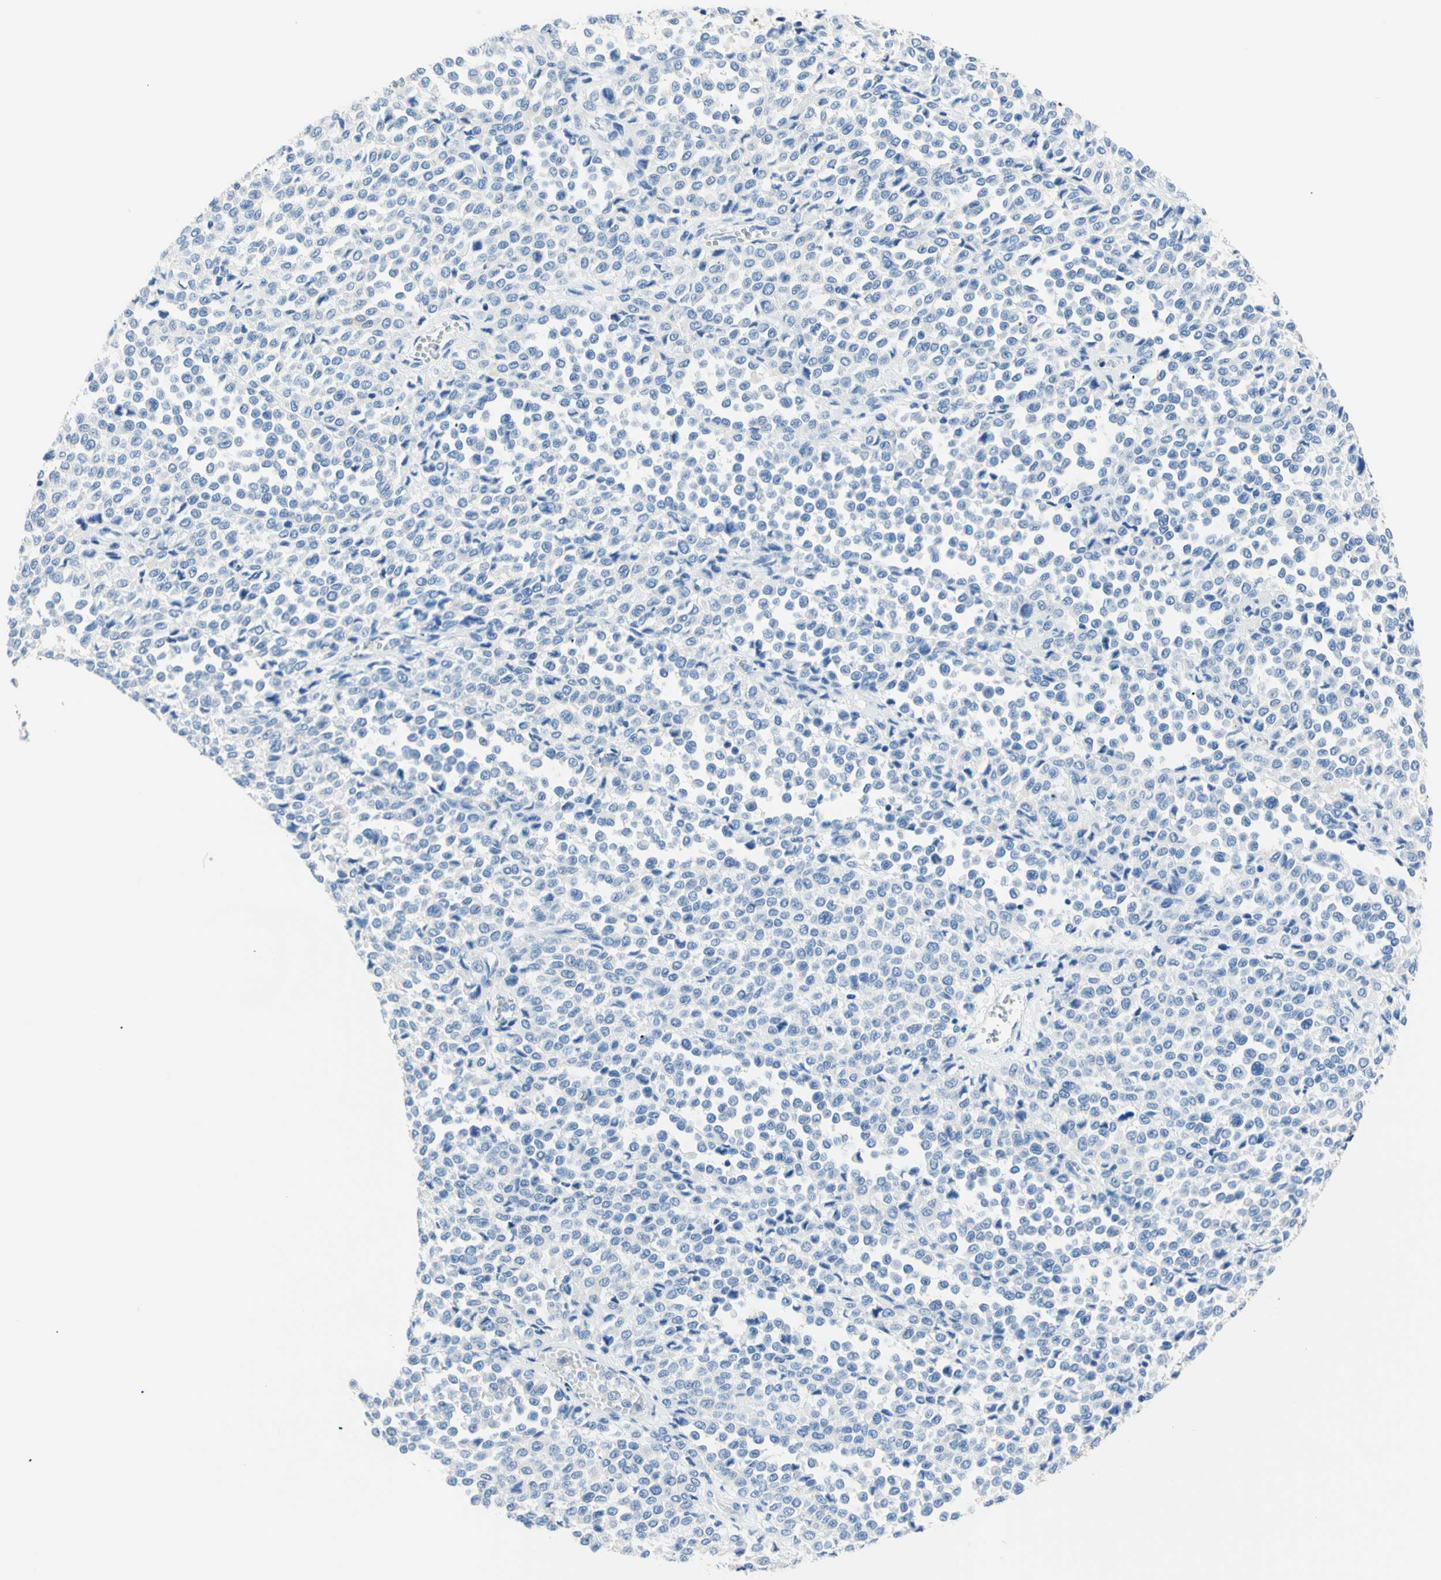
{"staining": {"intensity": "negative", "quantity": "none", "location": "none"}, "tissue": "melanoma", "cell_type": "Tumor cells", "image_type": "cancer", "snomed": [{"axis": "morphology", "description": "Malignant melanoma, Metastatic site"}, {"axis": "topography", "description": "Pancreas"}], "caption": "Immunohistochemistry photomicrograph of neoplastic tissue: melanoma stained with DAB (3,3'-diaminobenzidine) reveals no significant protein positivity in tumor cells.", "gene": "HPCA", "patient": {"sex": "female", "age": 30}}